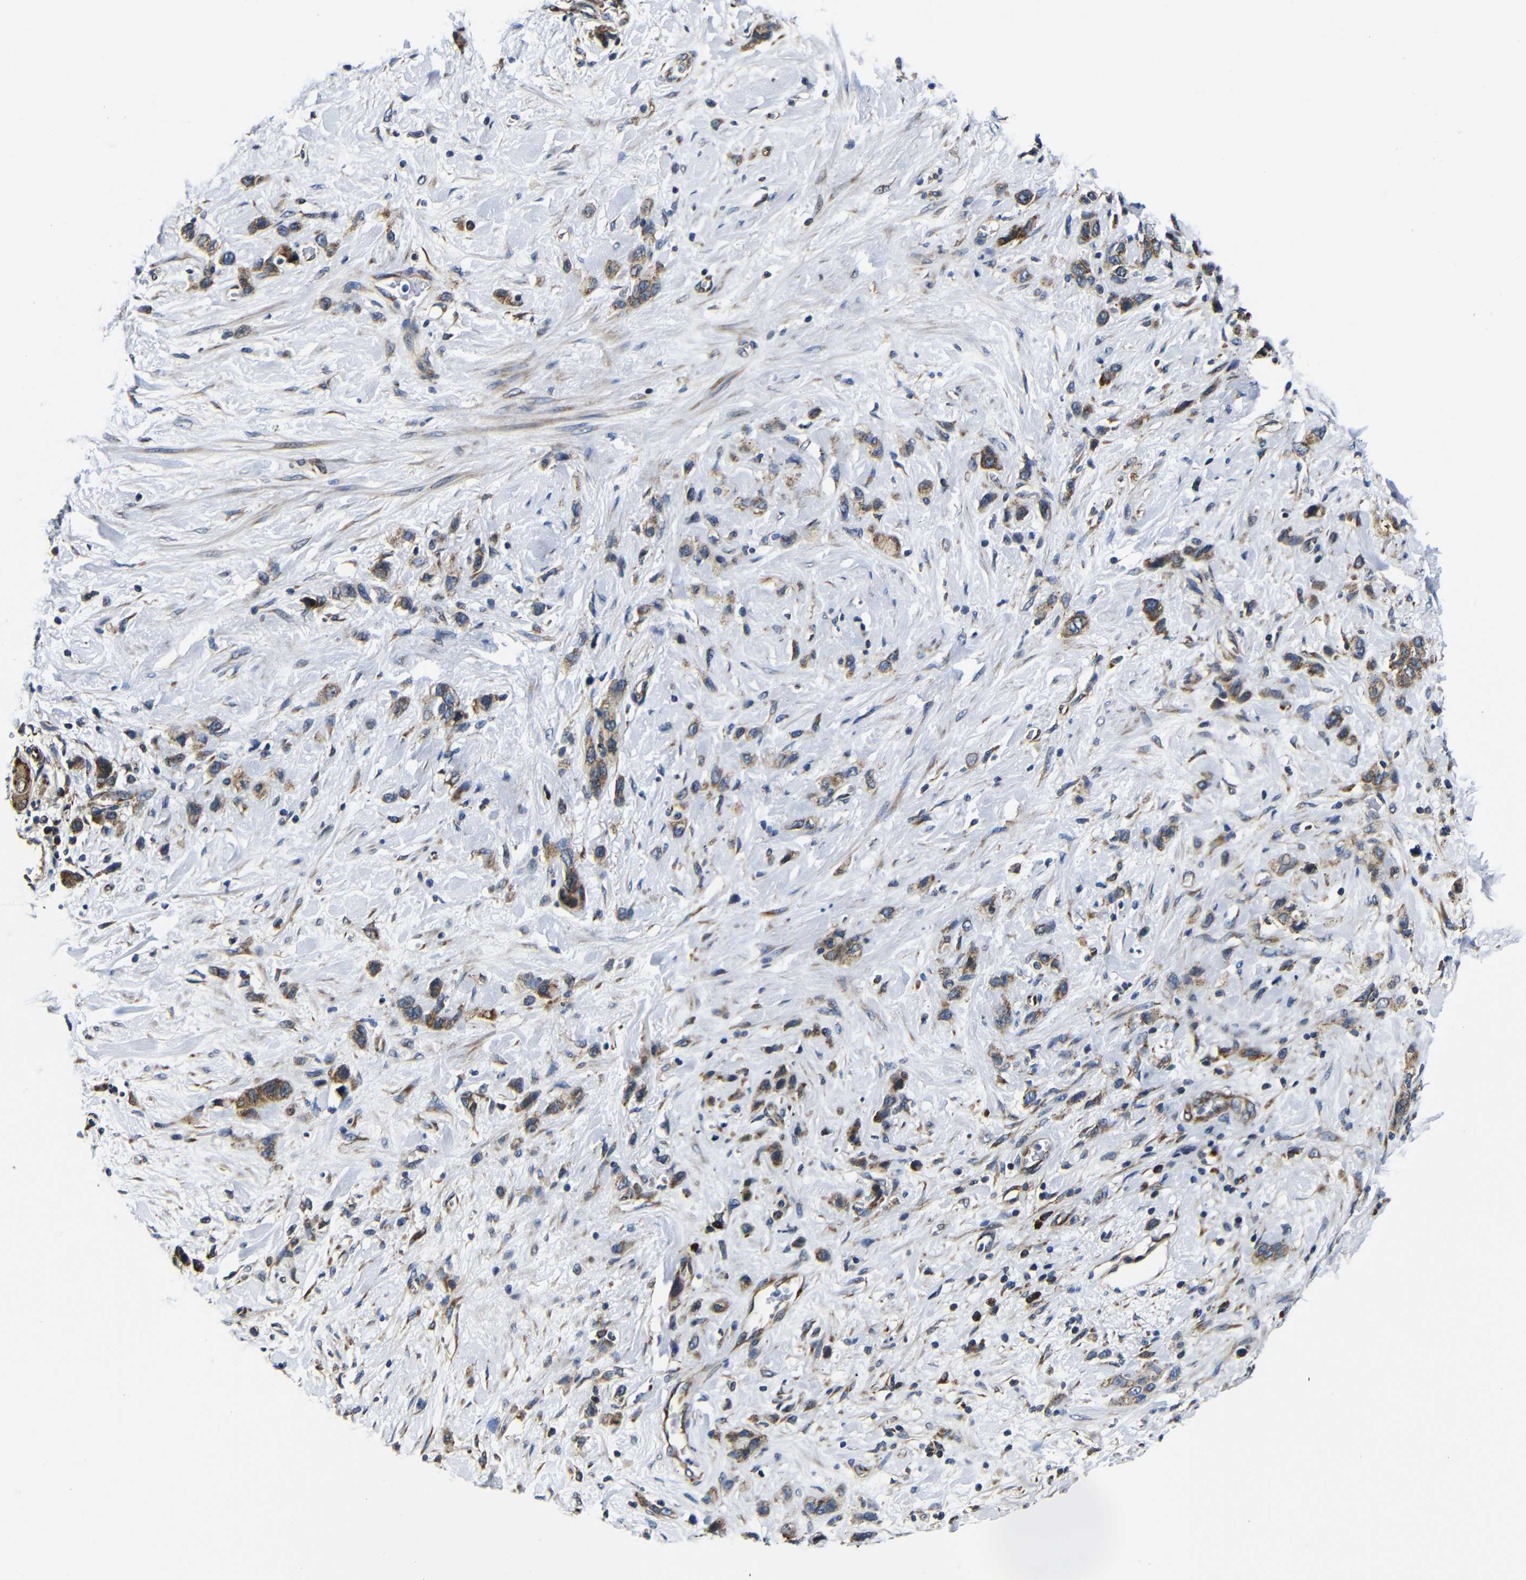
{"staining": {"intensity": "moderate", "quantity": ">75%", "location": "cytoplasmic/membranous"}, "tissue": "stomach cancer", "cell_type": "Tumor cells", "image_type": "cancer", "snomed": [{"axis": "morphology", "description": "Adenocarcinoma, NOS"}, {"axis": "morphology", "description": "Adenocarcinoma, High grade"}, {"axis": "topography", "description": "Stomach, upper"}, {"axis": "topography", "description": "Stomach, lower"}], "caption": "Stomach cancer (adenocarcinoma) tissue displays moderate cytoplasmic/membranous staining in about >75% of tumor cells, visualized by immunohistochemistry.", "gene": "ABCE1", "patient": {"sex": "female", "age": 65}}